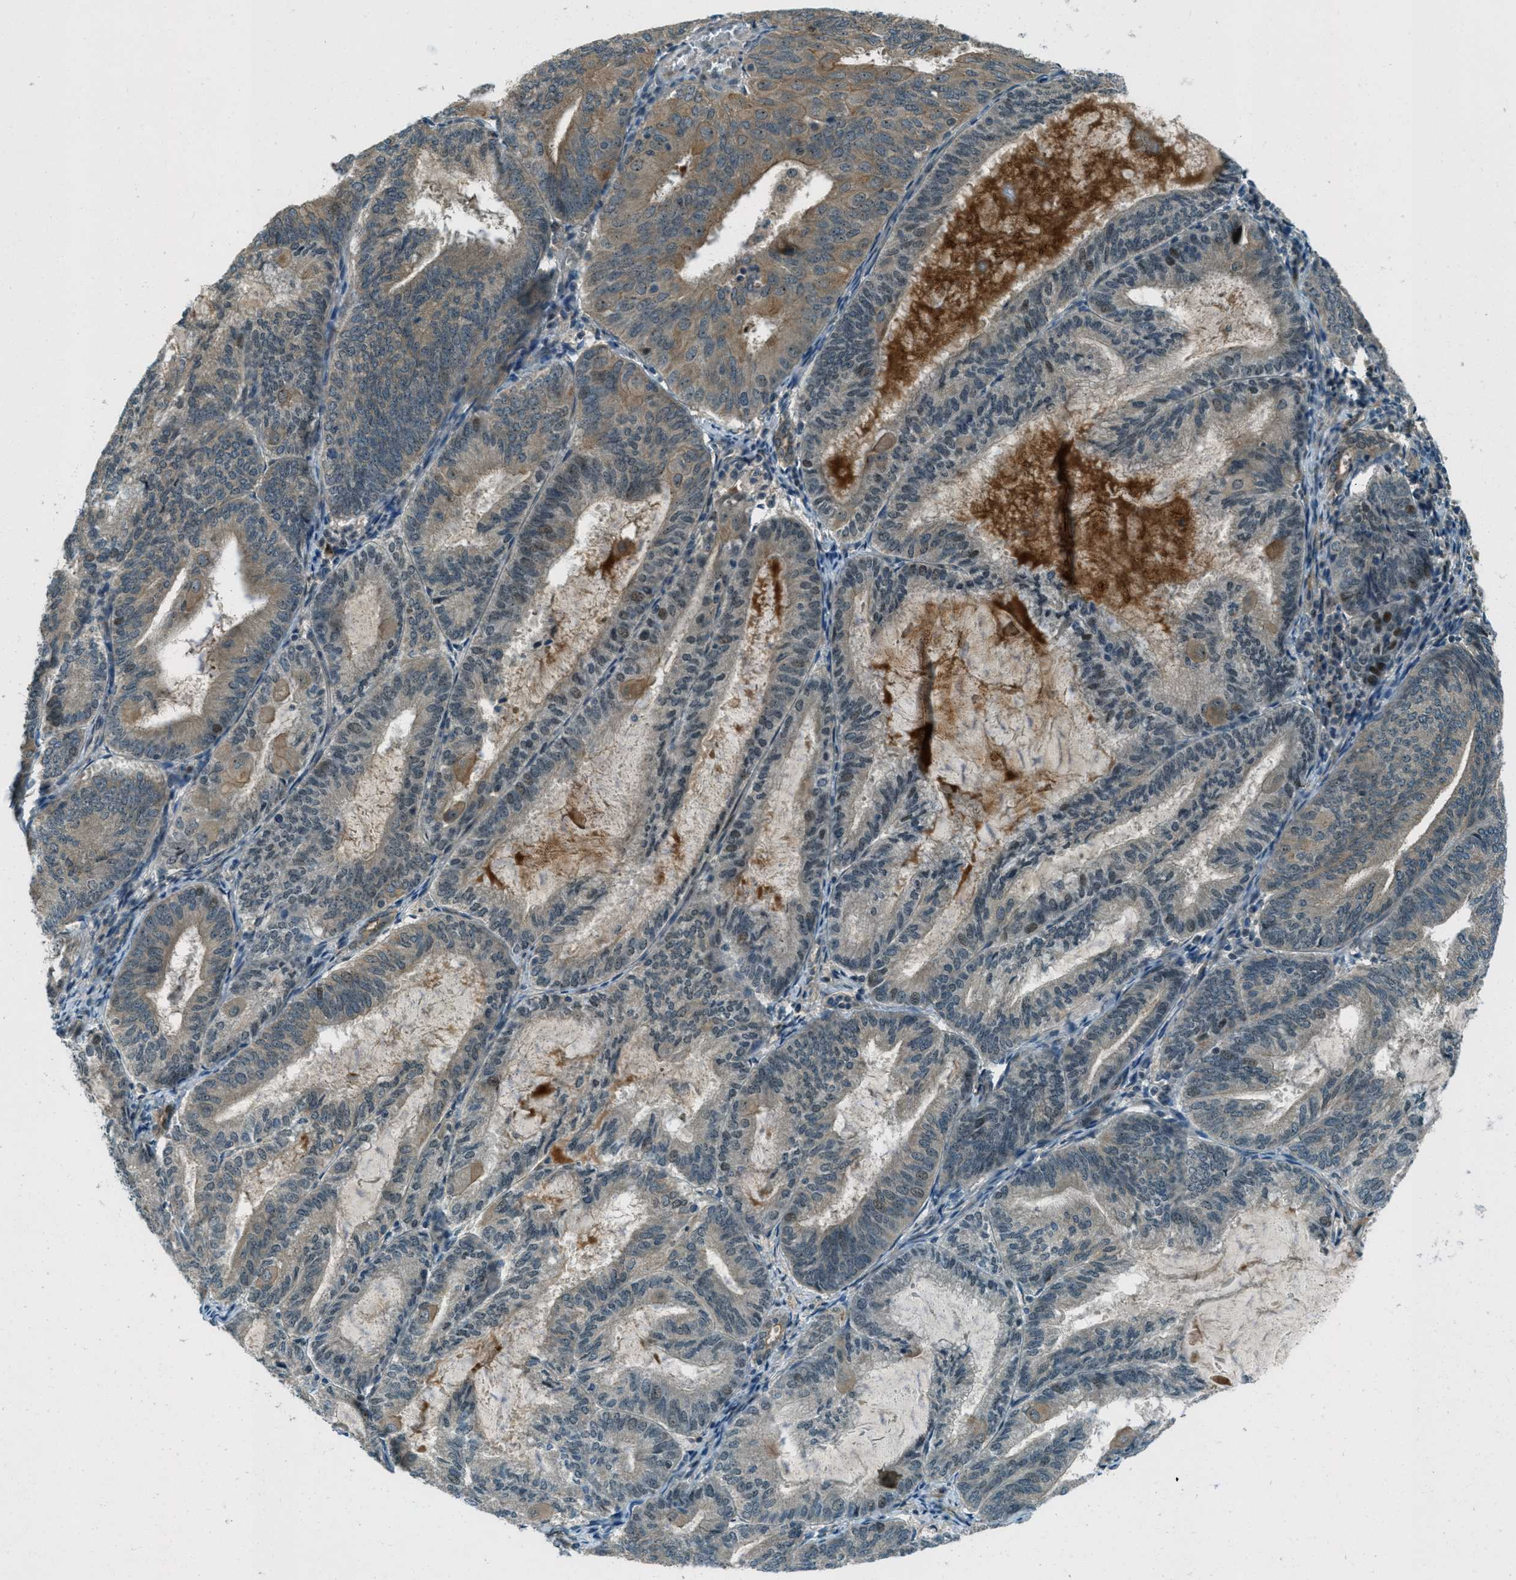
{"staining": {"intensity": "weak", "quantity": "25%-75%", "location": "cytoplasmic/membranous"}, "tissue": "endometrial cancer", "cell_type": "Tumor cells", "image_type": "cancer", "snomed": [{"axis": "morphology", "description": "Adenocarcinoma, NOS"}, {"axis": "topography", "description": "Endometrium"}], "caption": "IHC staining of endometrial cancer (adenocarcinoma), which demonstrates low levels of weak cytoplasmic/membranous expression in approximately 25%-75% of tumor cells indicating weak cytoplasmic/membranous protein expression. The staining was performed using DAB (3,3'-diaminobenzidine) (brown) for protein detection and nuclei were counterstained in hematoxylin (blue).", "gene": "STK11", "patient": {"sex": "female", "age": 81}}